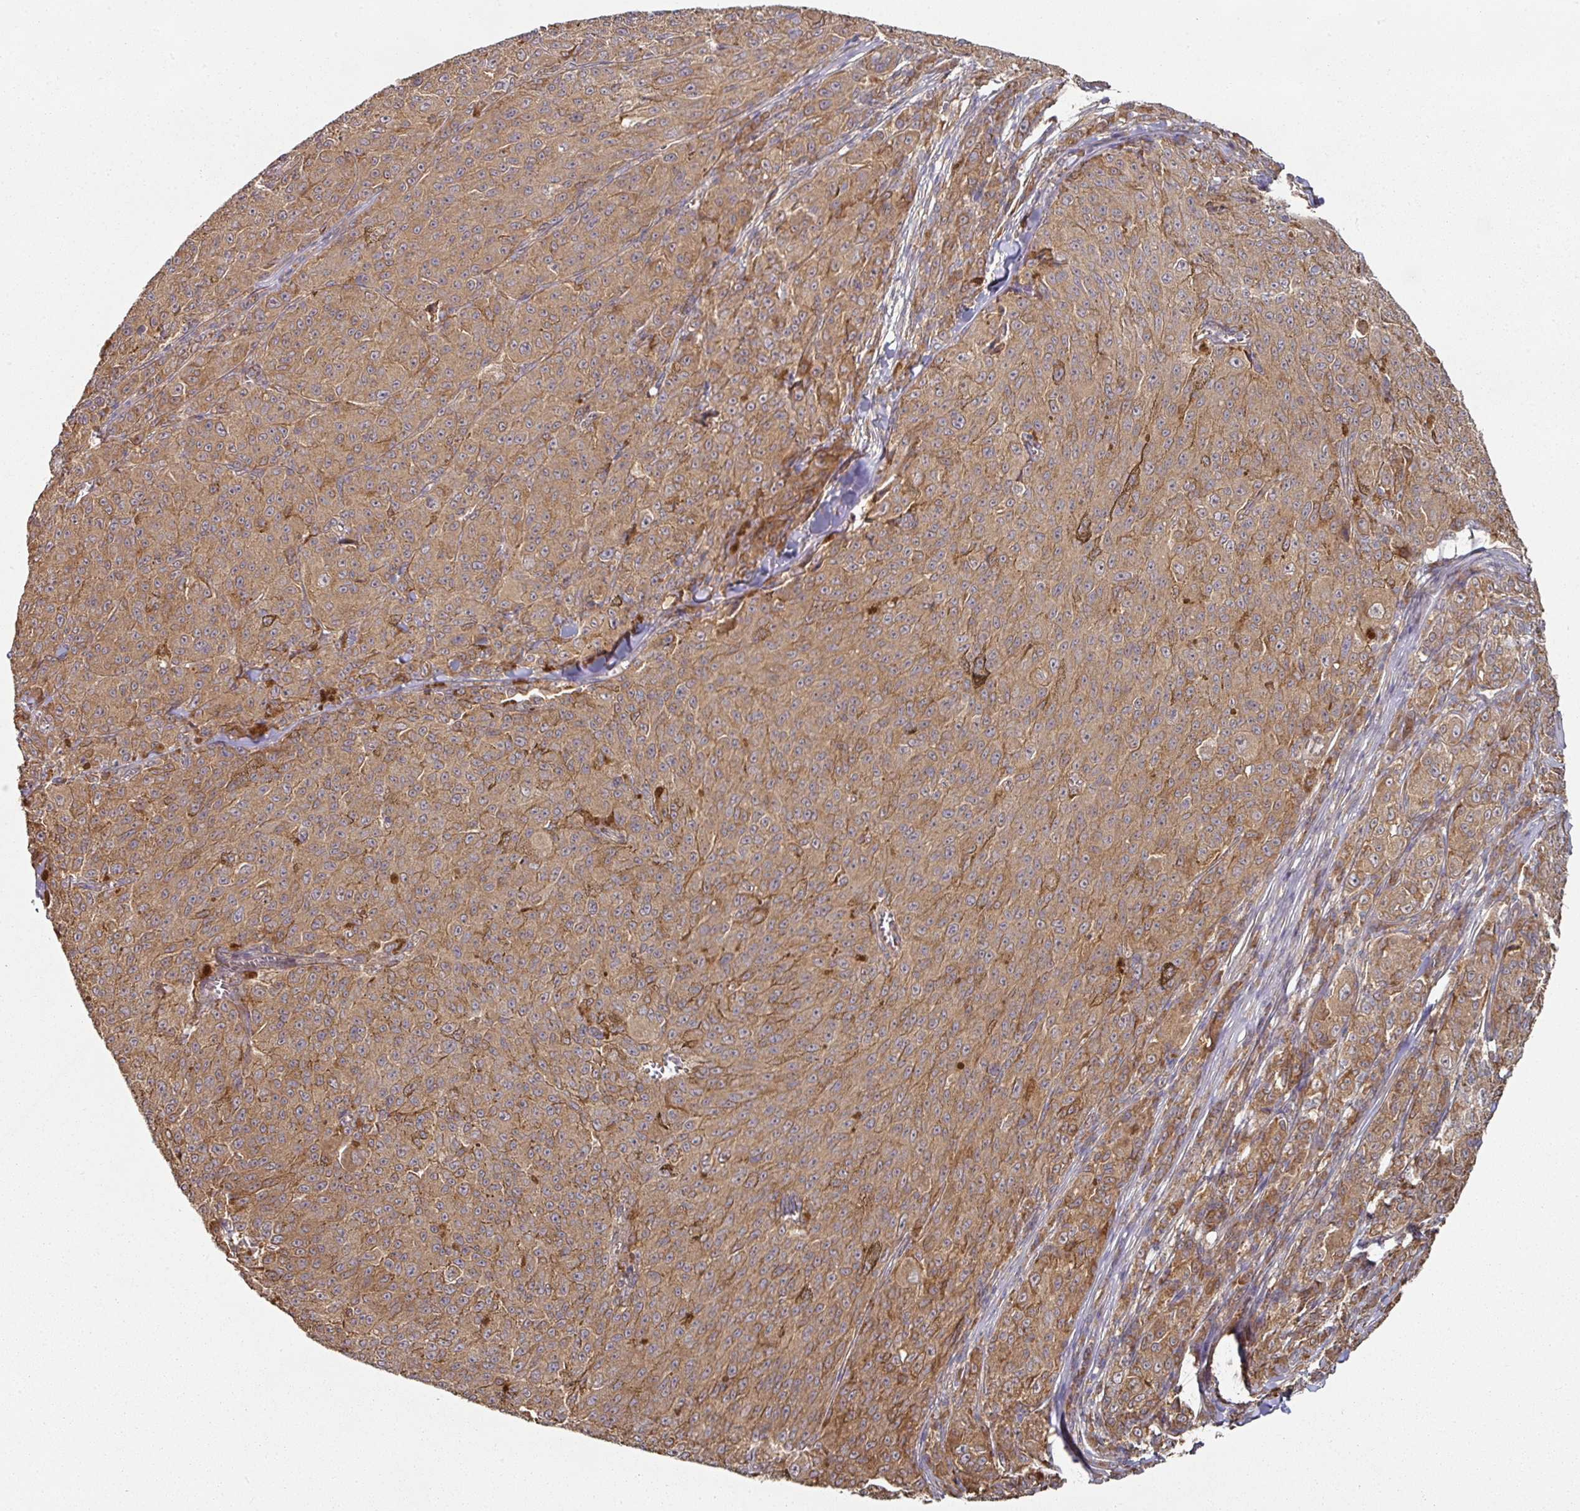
{"staining": {"intensity": "moderate", "quantity": ">75%", "location": "cytoplasmic/membranous"}, "tissue": "melanoma", "cell_type": "Tumor cells", "image_type": "cancer", "snomed": [{"axis": "morphology", "description": "Malignant melanoma, NOS"}, {"axis": "topography", "description": "Skin"}], "caption": "An image of human melanoma stained for a protein shows moderate cytoplasmic/membranous brown staining in tumor cells.", "gene": "CEP95", "patient": {"sex": "female", "age": 52}}